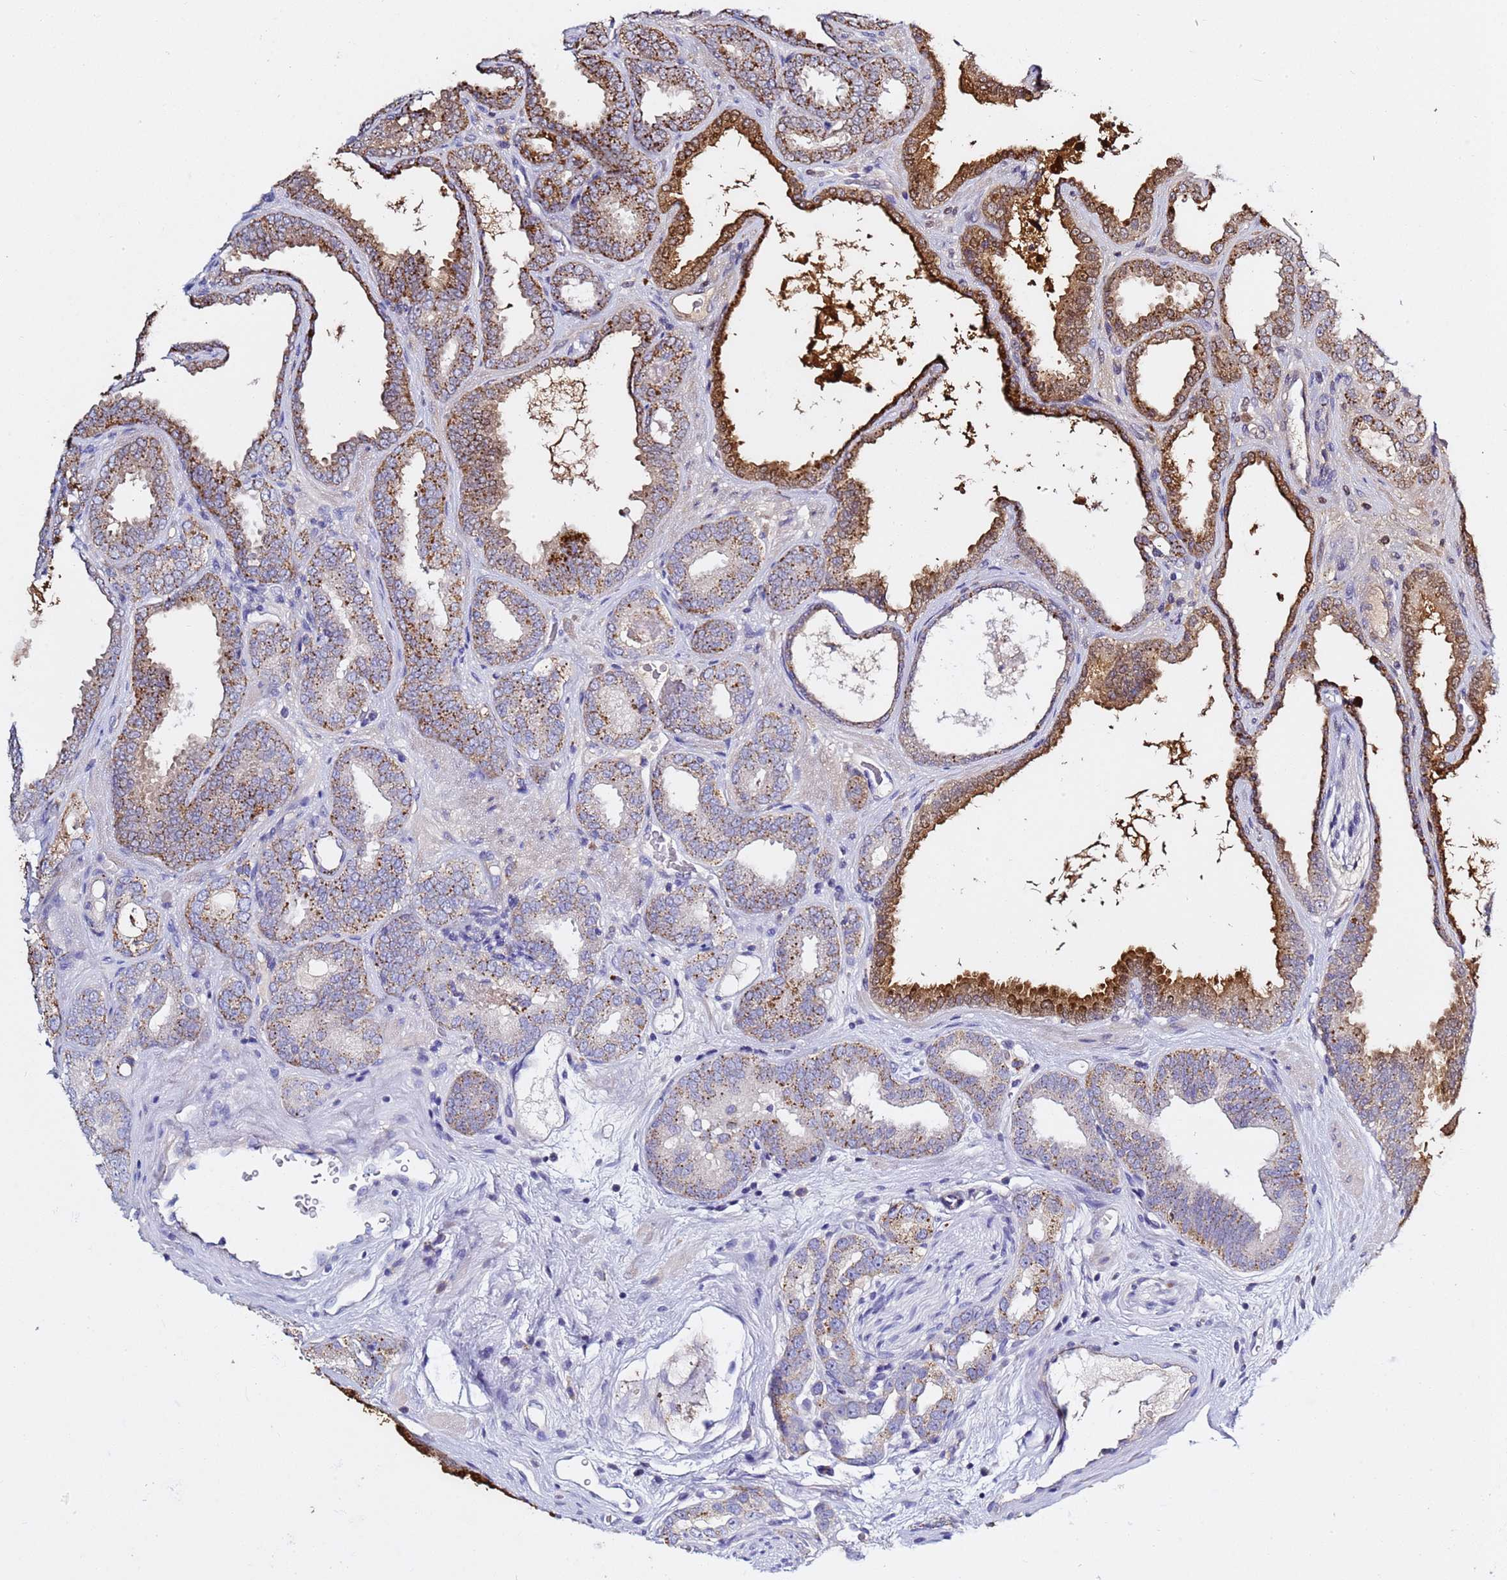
{"staining": {"intensity": "moderate", "quantity": ">75%", "location": "cytoplasmic/membranous"}, "tissue": "prostate cancer", "cell_type": "Tumor cells", "image_type": "cancer", "snomed": [{"axis": "morphology", "description": "Adenocarcinoma, High grade"}, {"axis": "topography", "description": "Prostate"}], "caption": "Immunohistochemical staining of human prostate cancer (adenocarcinoma (high-grade)) demonstrates medium levels of moderate cytoplasmic/membranous expression in about >75% of tumor cells.", "gene": "NAT2", "patient": {"sex": "male", "age": 72}}